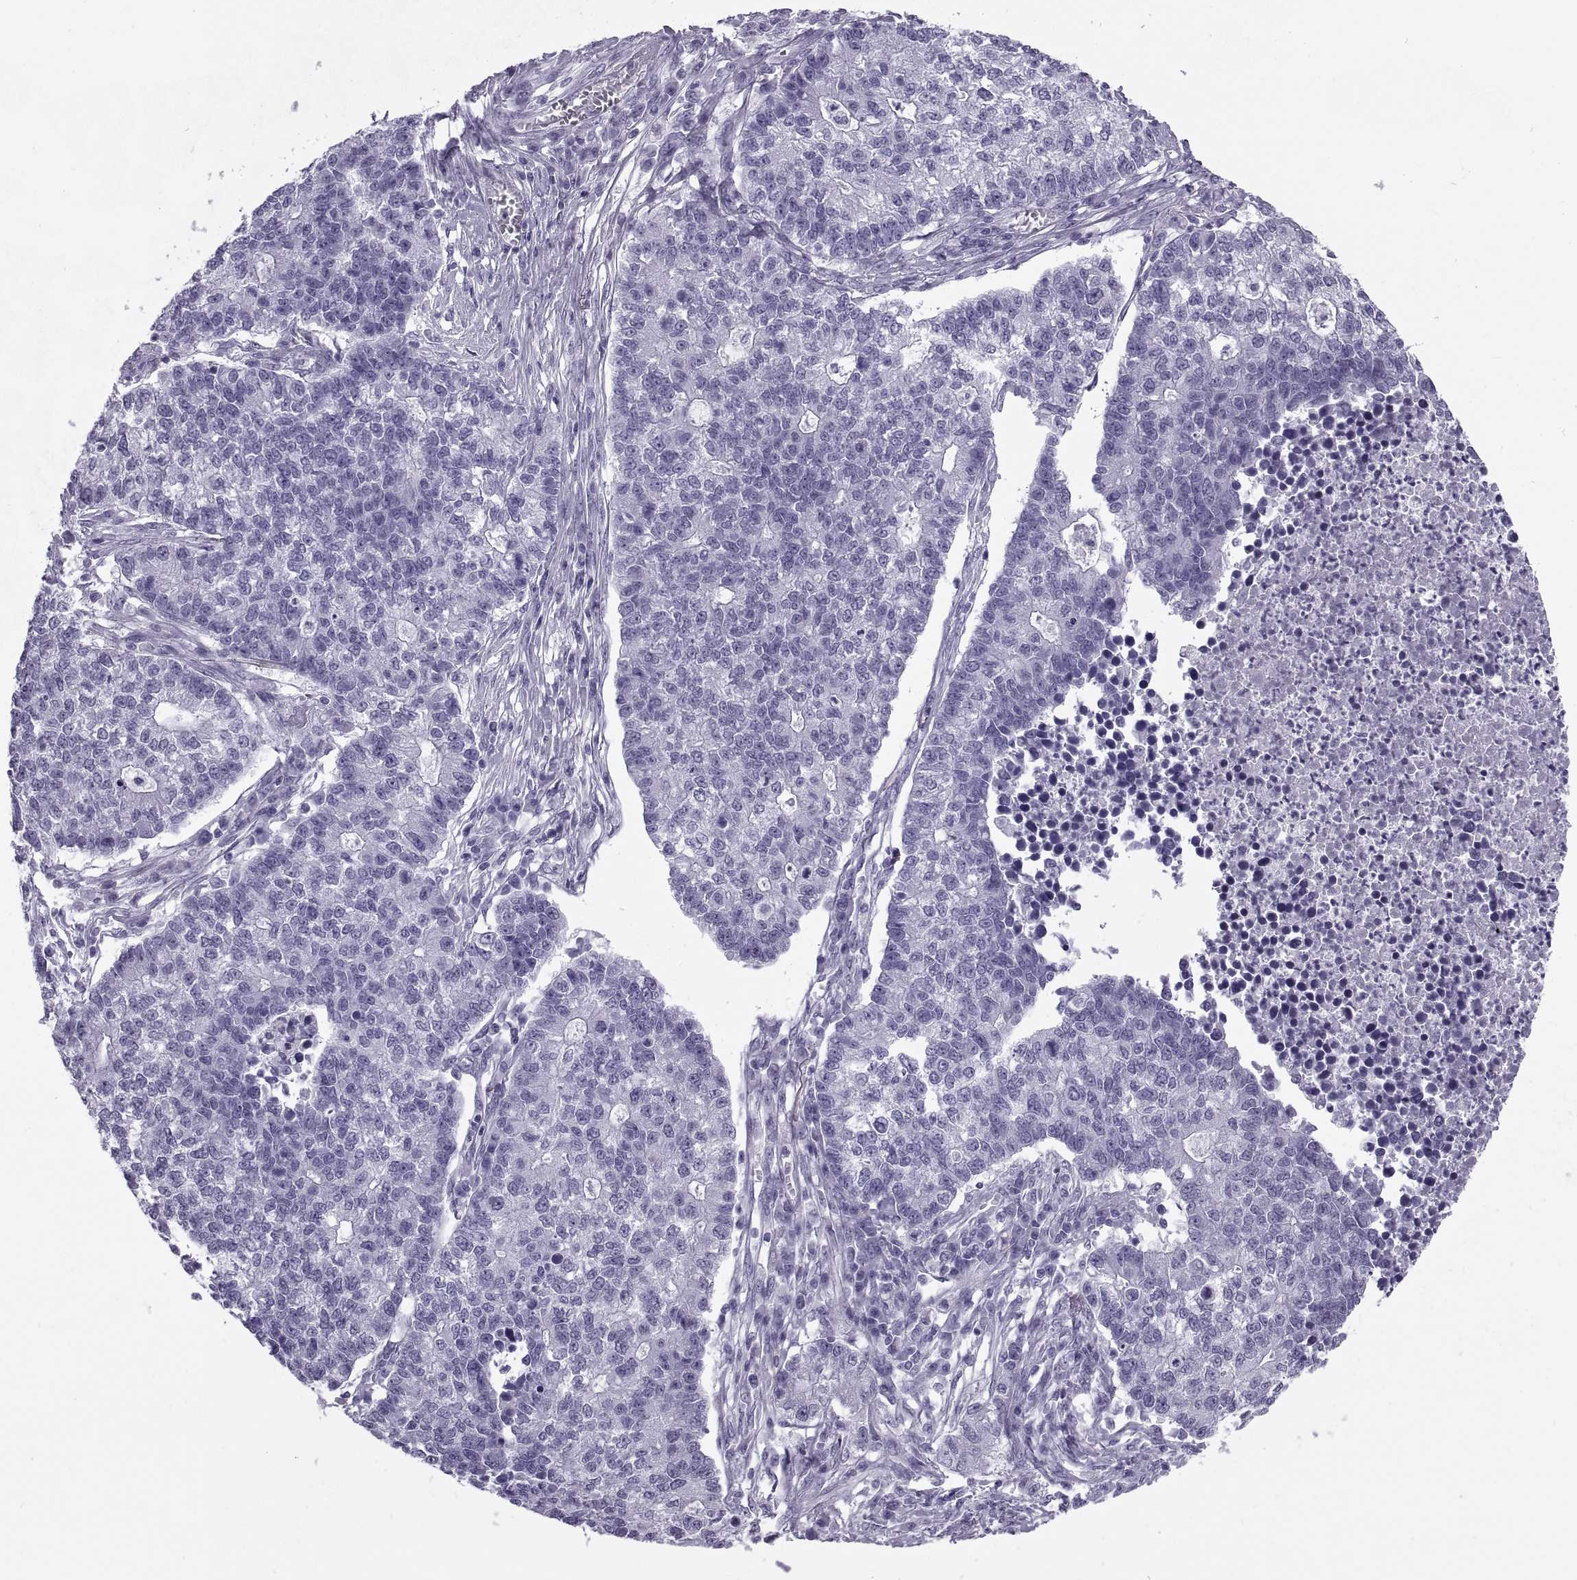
{"staining": {"intensity": "negative", "quantity": "none", "location": "none"}, "tissue": "lung cancer", "cell_type": "Tumor cells", "image_type": "cancer", "snomed": [{"axis": "morphology", "description": "Adenocarcinoma, NOS"}, {"axis": "topography", "description": "Lung"}], "caption": "This is a micrograph of immunohistochemistry (IHC) staining of lung cancer (adenocarcinoma), which shows no staining in tumor cells.", "gene": "RLBP1", "patient": {"sex": "male", "age": 57}}